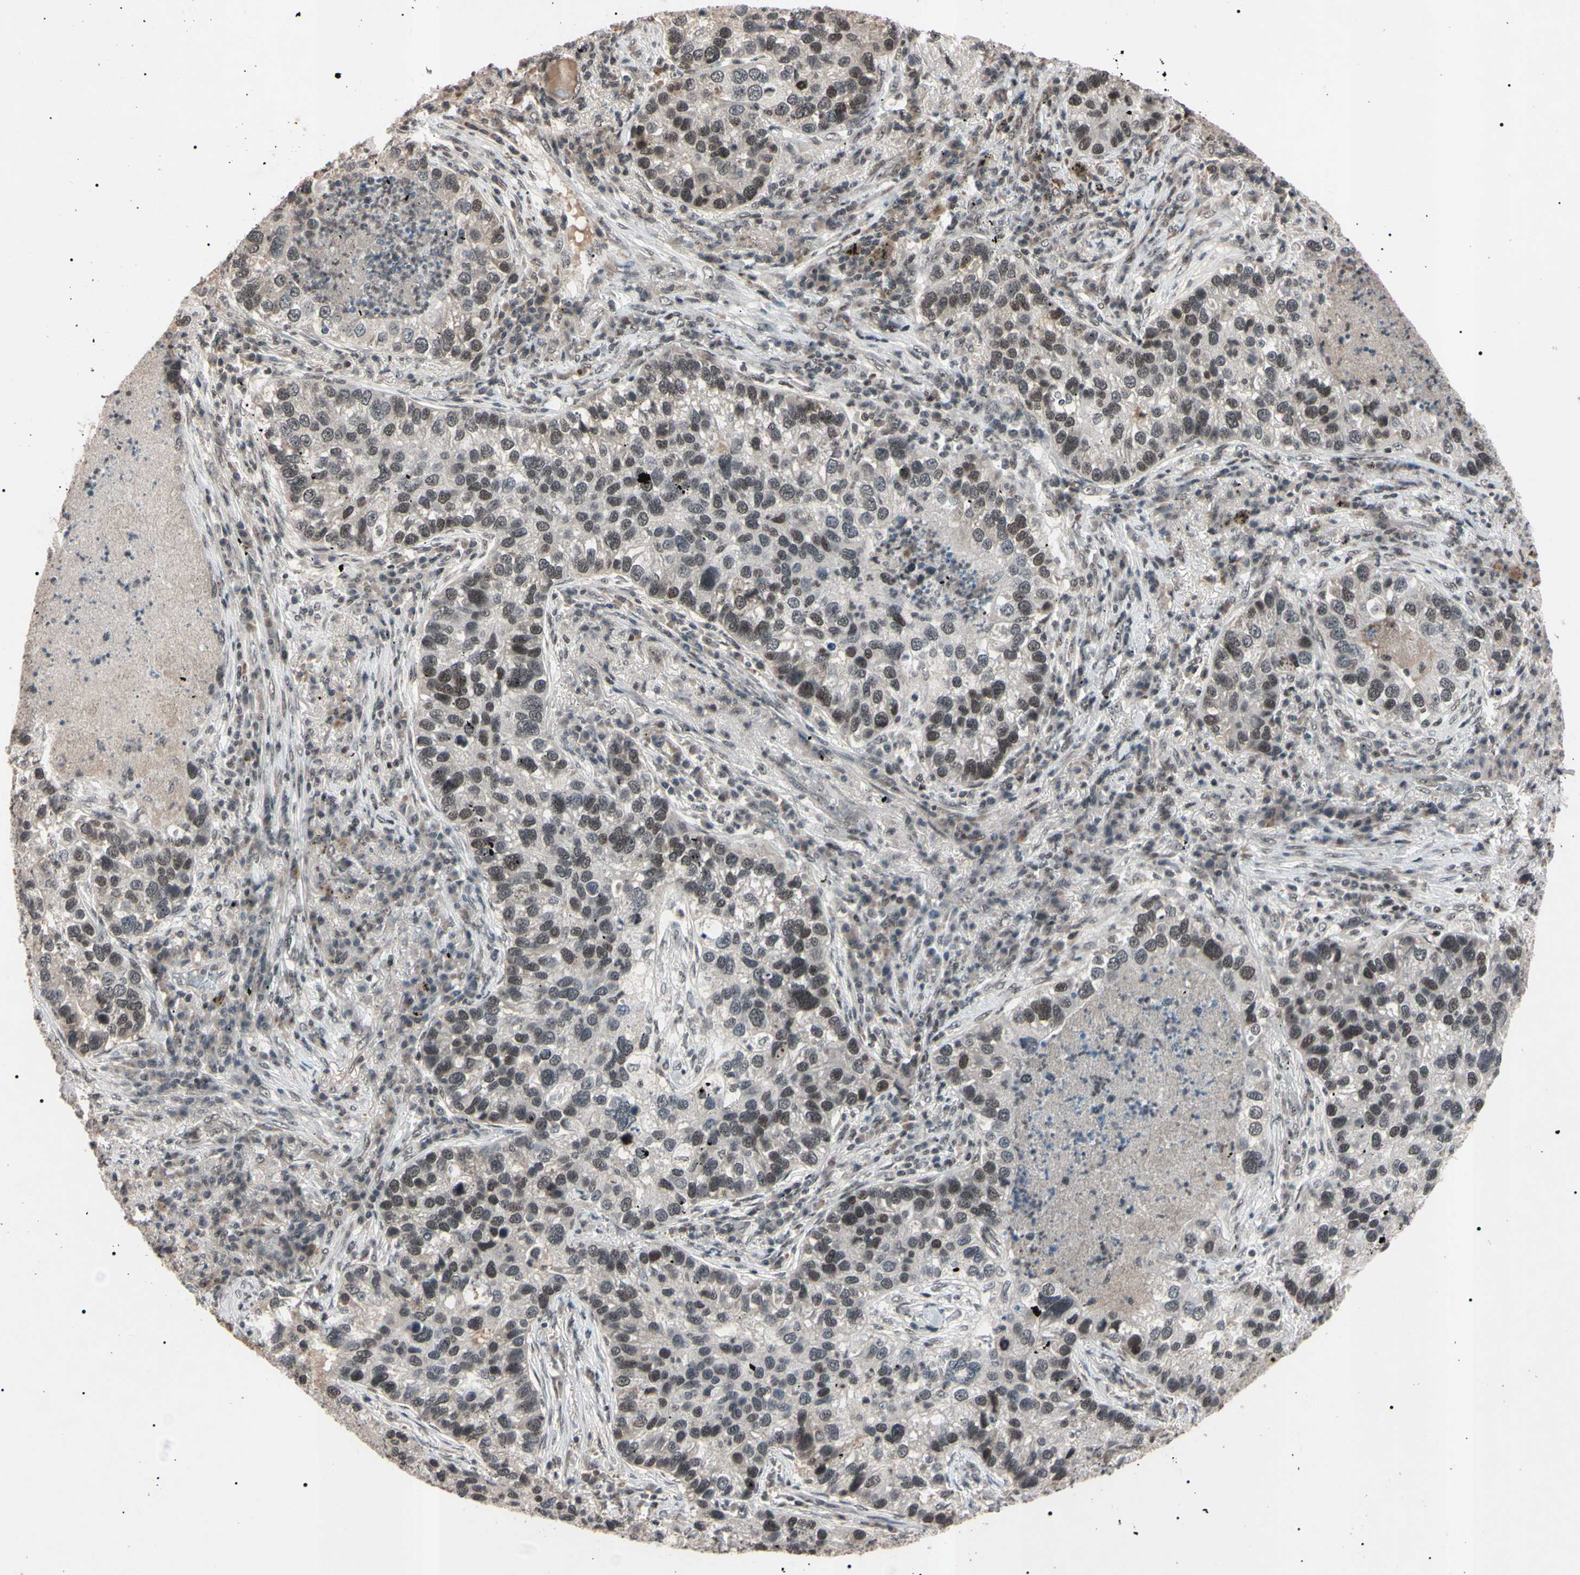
{"staining": {"intensity": "moderate", "quantity": "25%-75%", "location": "nuclear"}, "tissue": "lung cancer", "cell_type": "Tumor cells", "image_type": "cancer", "snomed": [{"axis": "morphology", "description": "Normal tissue, NOS"}, {"axis": "morphology", "description": "Adenocarcinoma, NOS"}, {"axis": "topography", "description": "Bronchus"}, {"axis": "topography", "description": "Lung"}], "caption": "A medium amount of moderate nuclear staining is identified in about 25%-75% of tumor cells in lung adenocarcinoma tissue.", "gene": "YY1", "patient": {"sex": "male", "age": 54}}